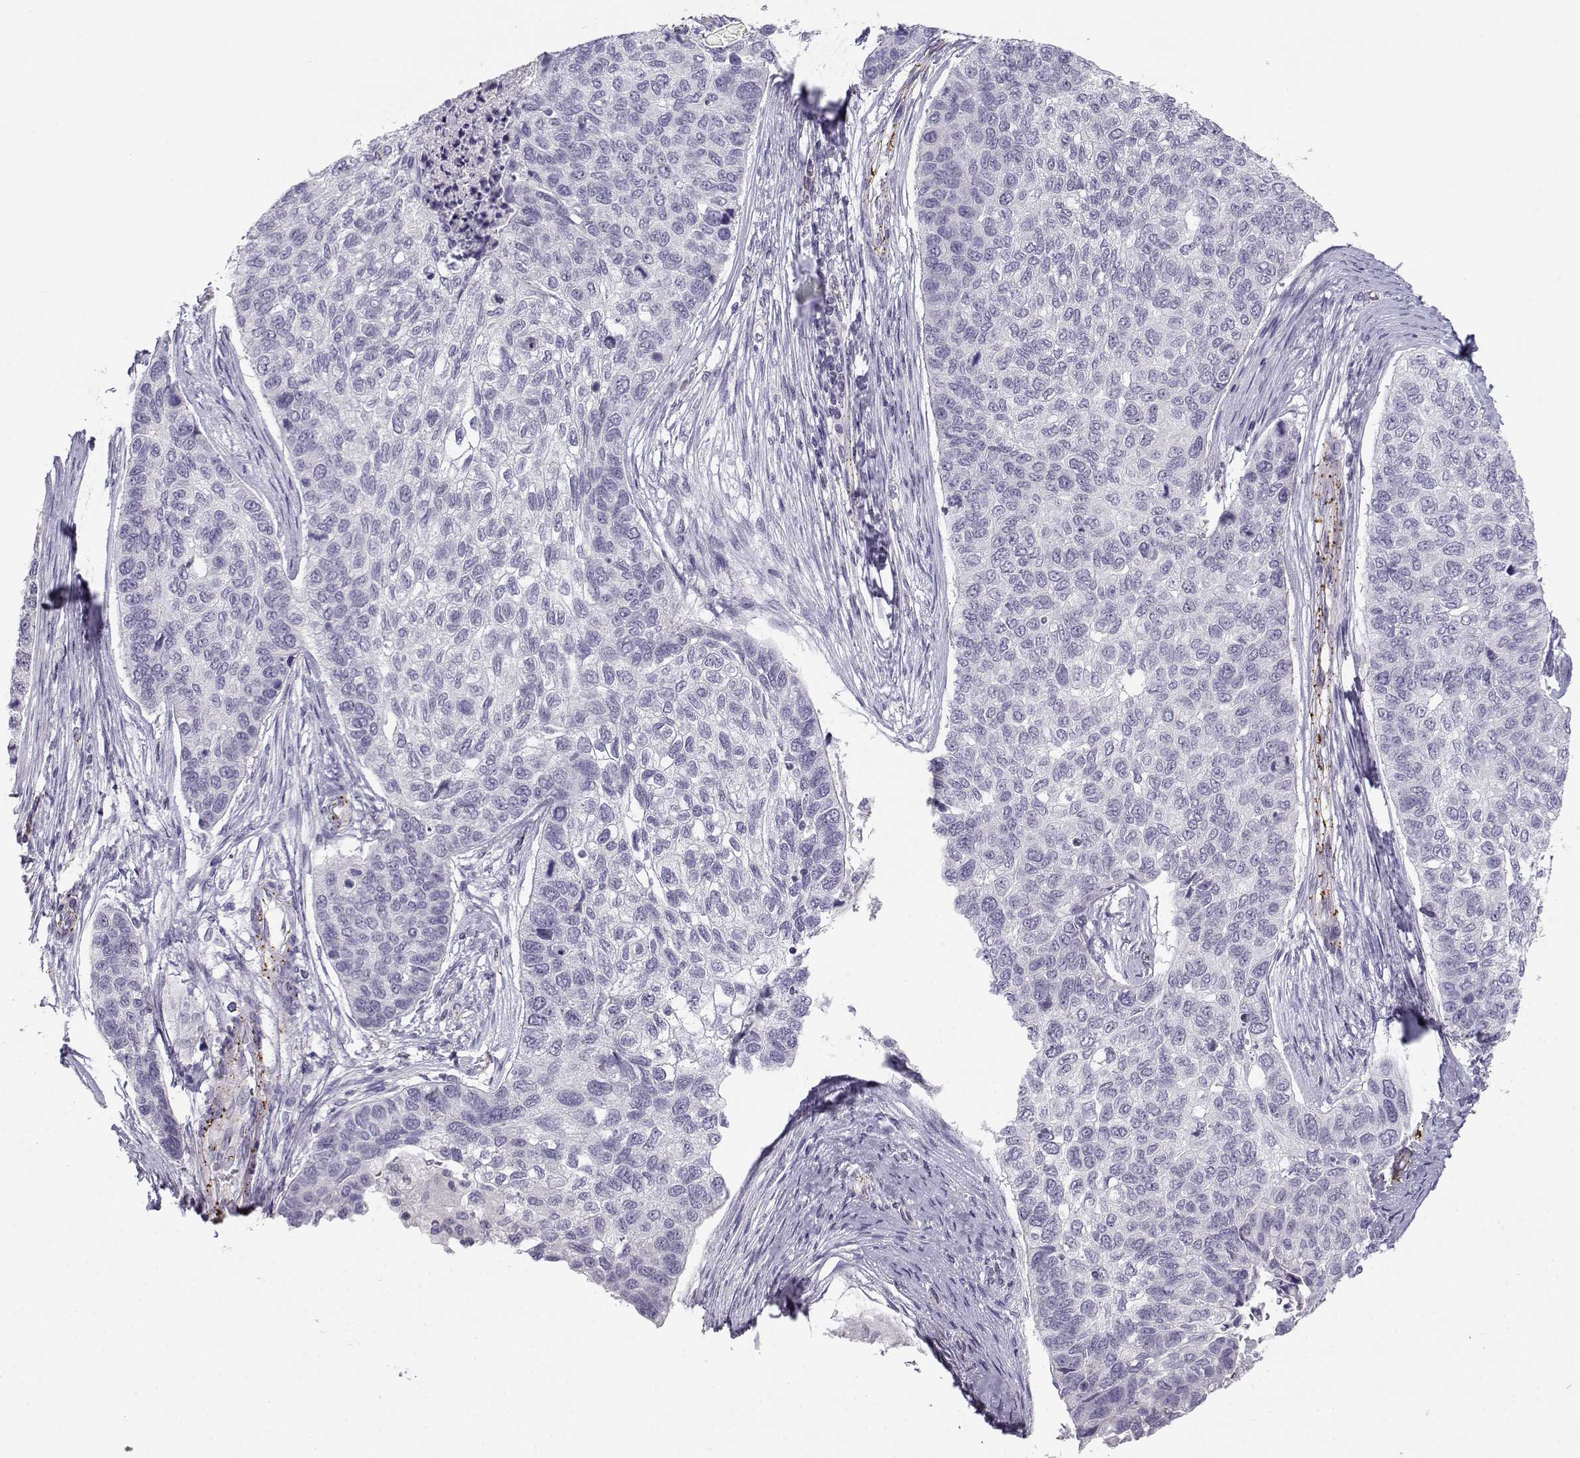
{"staining": {"intensity": "negative", "quantity": "none", "location": "none"}, "tissue": "lung cancer", "cell_type": "Tumor cells", "image_type": "cancer", "snomed": [{"axis": "morphology", "description": "Squamous cell carcinoma, NOS"}, {"axis": "topography", "description": "Lung"}], "caption": "DAB (3,3'-diaminobenzidine) immunohistochemical staining of human lung cancer (squamous cell carcinoma) shows no significant staining in tumor cells.", "gene": "MYO1A", "patient": {"sex": "male", "age": 69}}